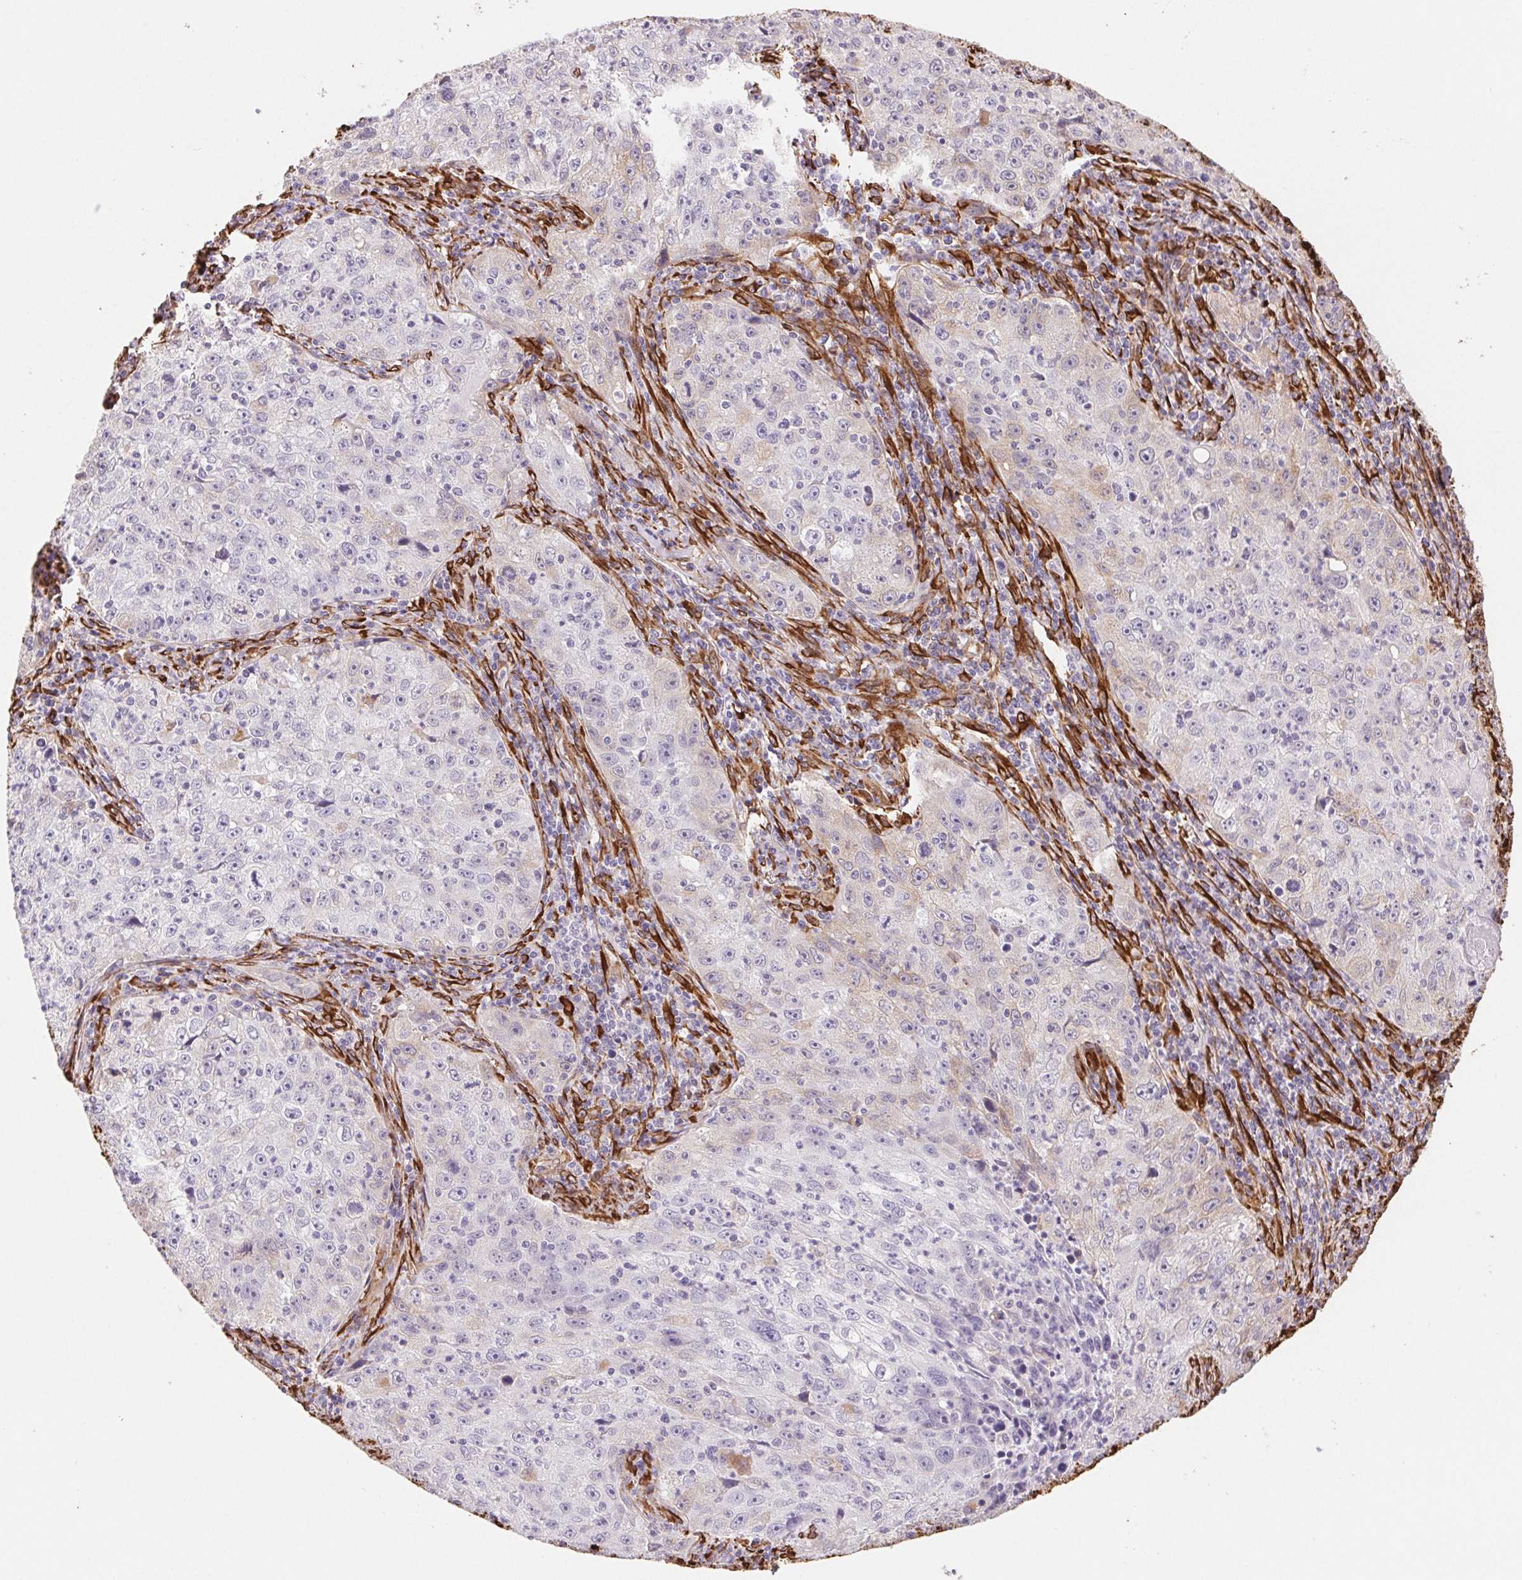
{"staining": {"intensity": "negative", "quantity": "none", "location": "none"}, "tissue": "lung cancer", "cell_type": "Tumor cells", "image_type": "cancer", "snomed": [{"axis": "morphology", "description": "Squamous cell carcinoma, NOS"}, {"axis": "topography", "description": "Lung"}], "caption": "High magnification brightfield microscopy of lung cancer stained with DAB (brown) and counterstained with hematoxylin (blue): tumor cells show no significant expression.", "gene": "FKBP10", "patient": {"sex": "male", "age": 71}}